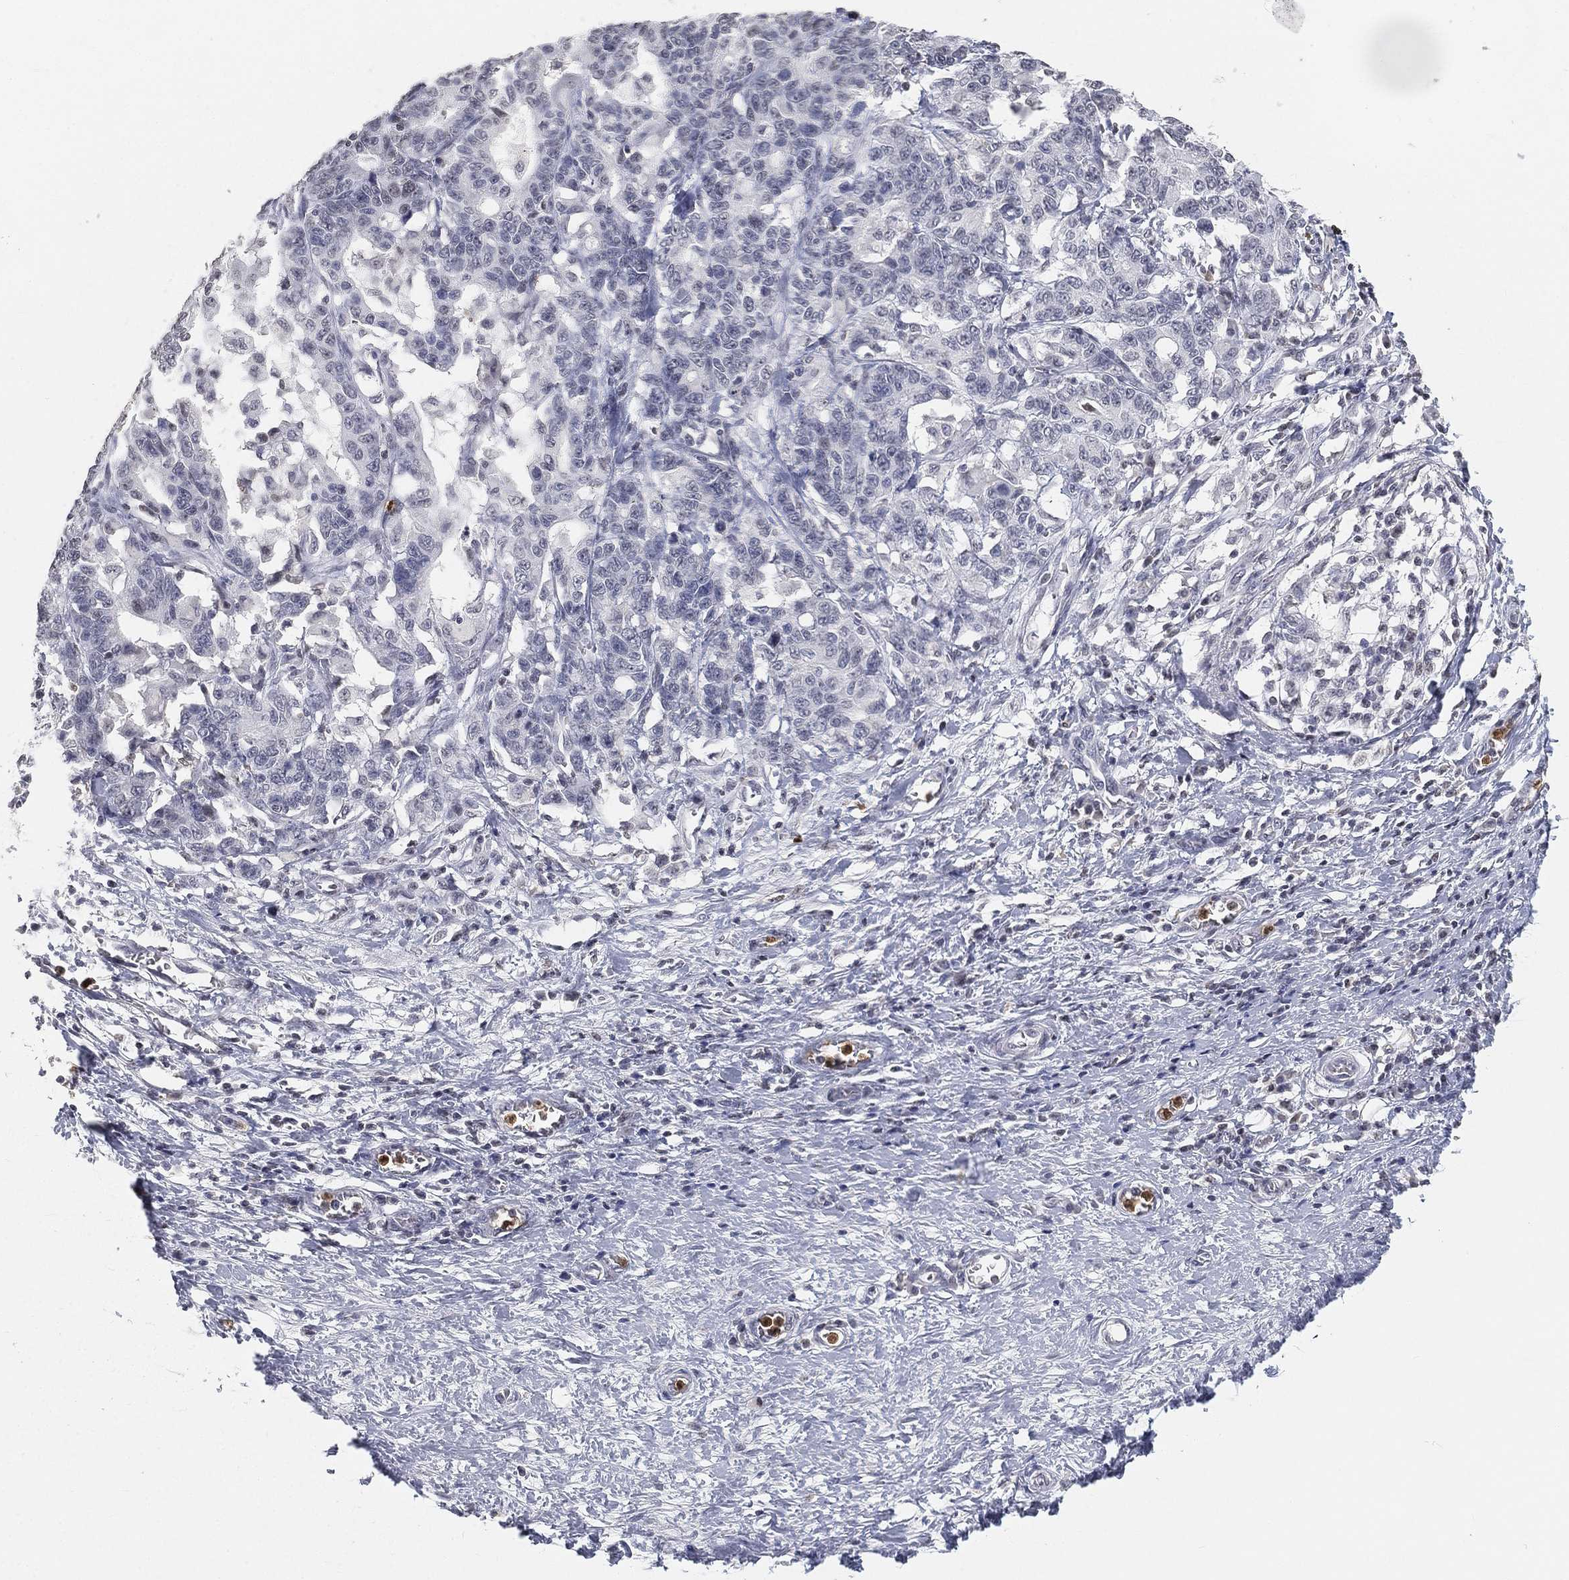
{"staining": {"intensity": "negative", "quantity": "none", "location": "none"}, "tissue": "stomach cancer", "cell_type": "Tumor cells", "image_type": "cancer", "snomed": [{"axis": "morphology", "description": "Normal tissue, NOS"}, {"axis": "morphology", "description": "Adenocarcinoma, NOS"}, {"axis": "topography", "description": "Stomach"}], "caption": "Immunohistochemistry (IHC) of human stomach cancer shows no expression in tumor cells.", "gene": "ARG1", "patient": {"sex": "female", "age": 64}}